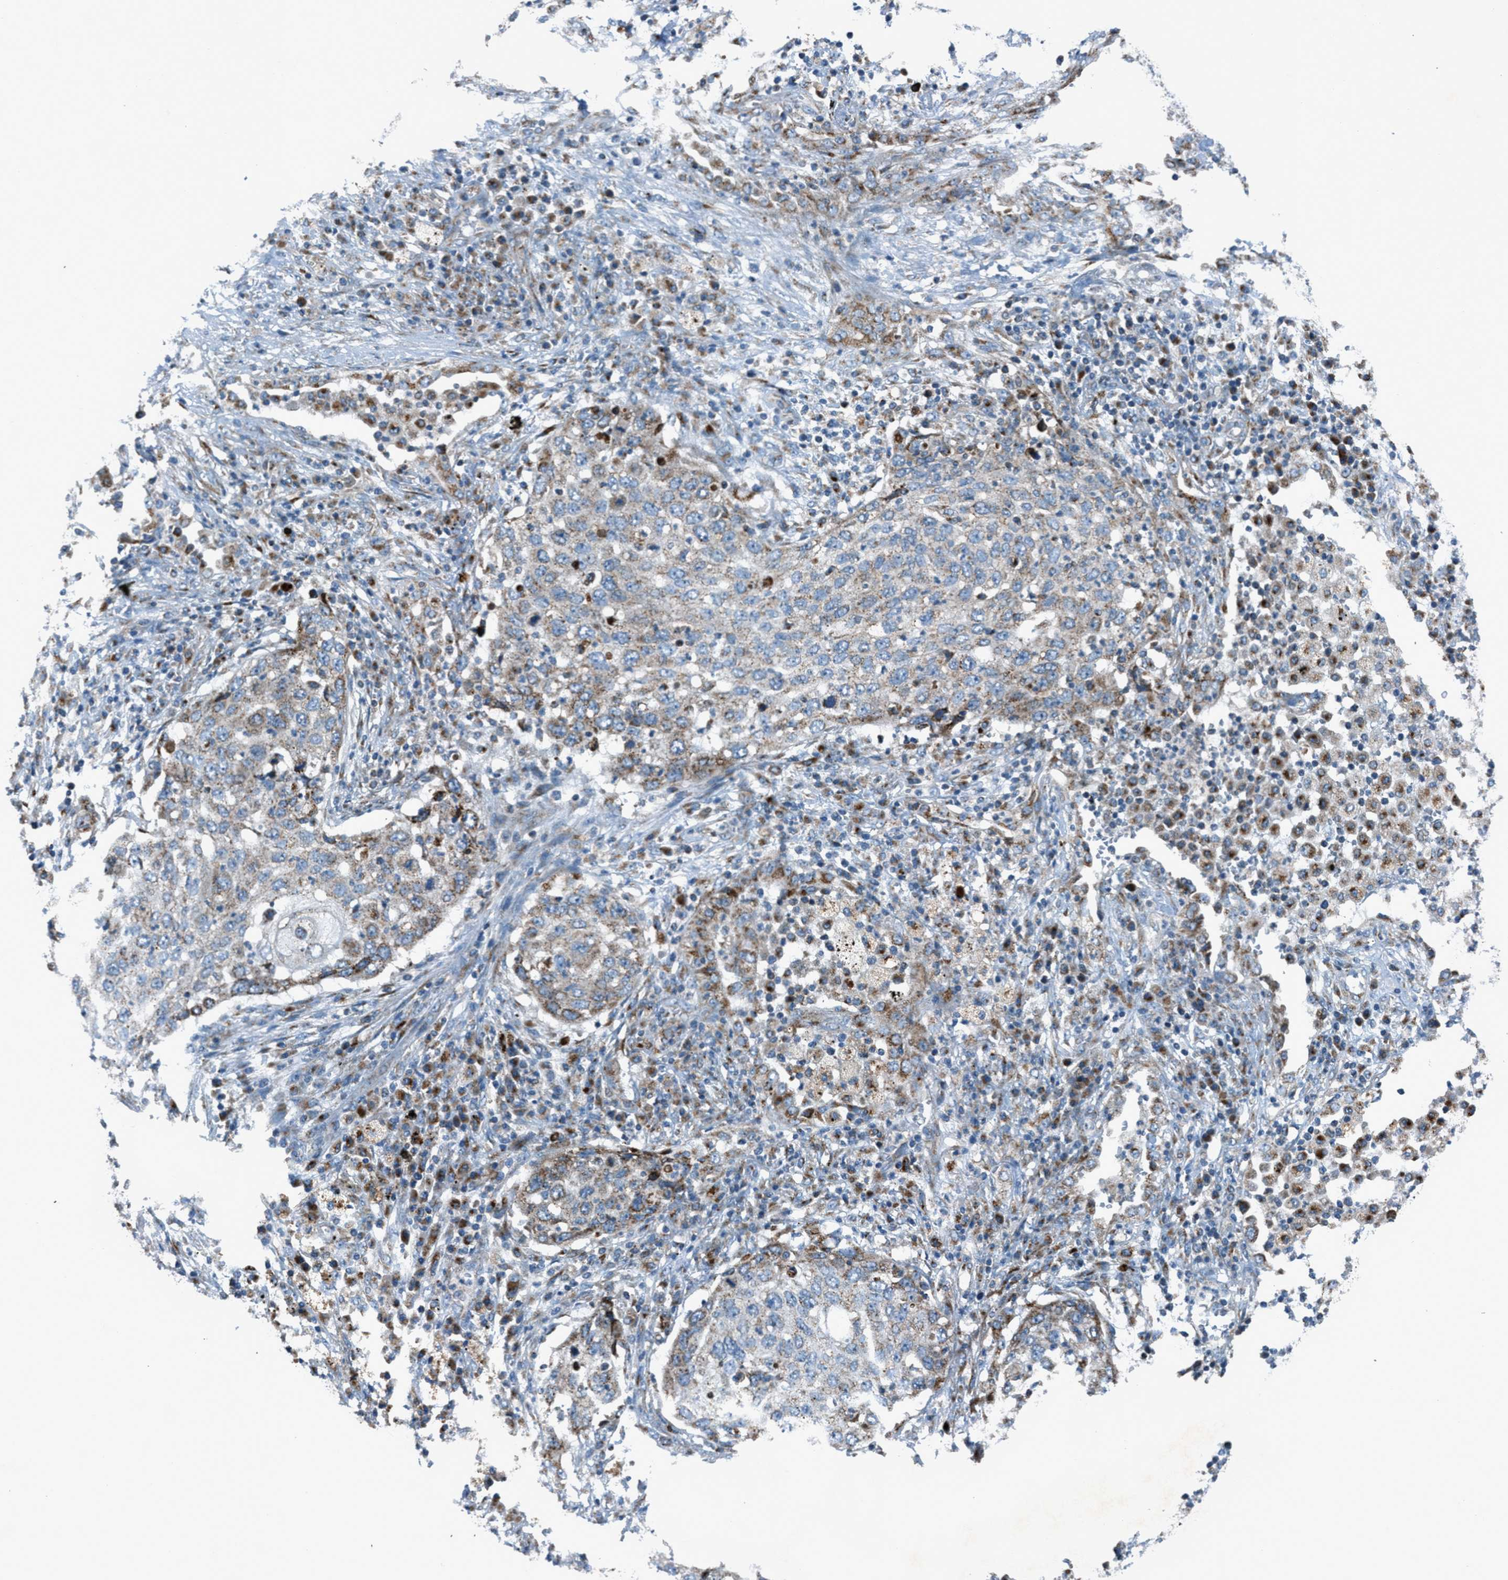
{"staining": {"intensity": "moderate", "quantity": "25%-75%", "location": "cytoplasmic/membranous"}, "tissue": "lung cancer", "cell_type": "Tumor cells", "image_type": "cancer", "snomed": [{"axis": "morphology", "description": "Squamous cell carcinoma, NOS"}, {"axis": "topography", "description": "Lung"}], "caption": "Brown immunohistochemical staining in lung cancer (squamous cell carcinoma) demonstrates moderate cytoplasmic/membranous positivity in approximately 25%-75% of tumor cells.", "gene": "BCKDK", "patient": {"sex": "female", "age": 63}}